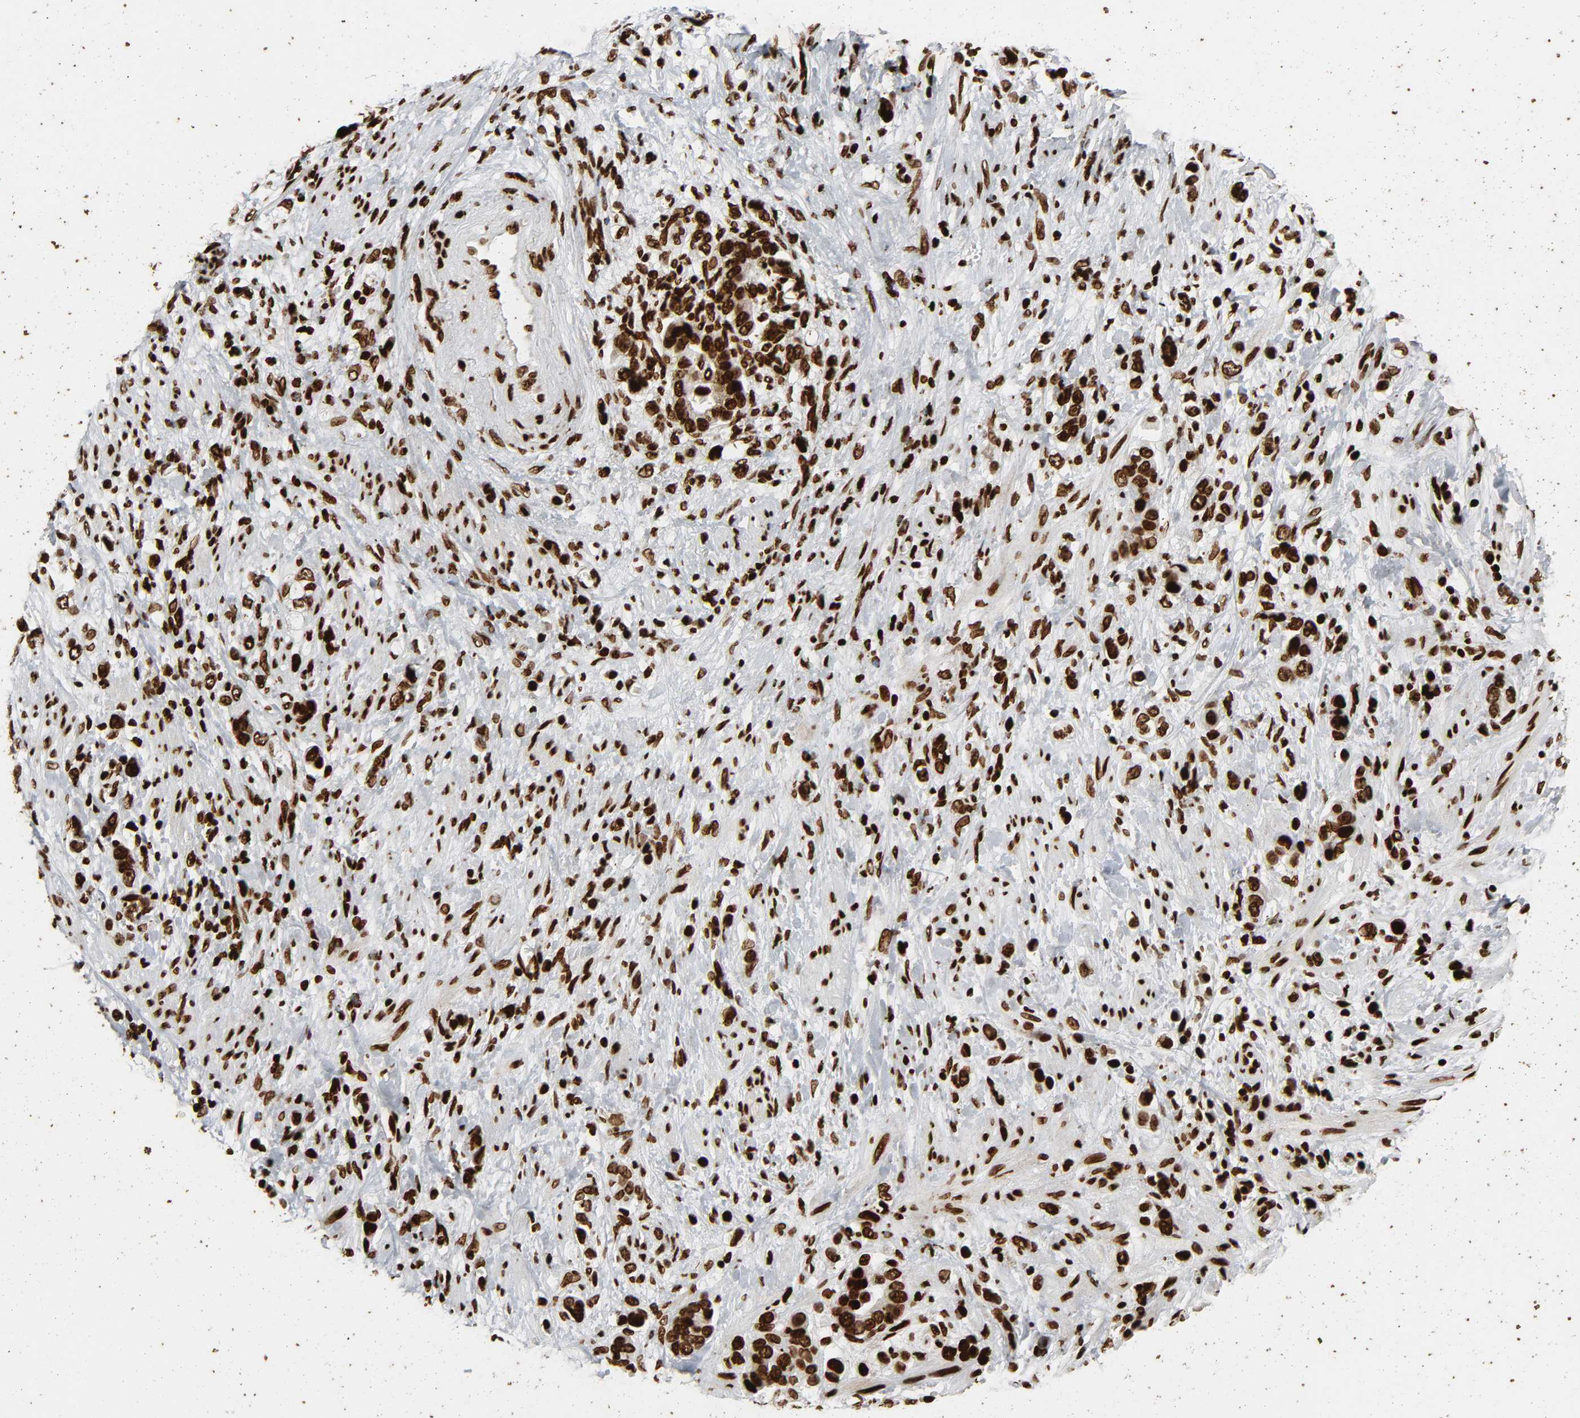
{"staining": {"intensity": "strong", "quantity": ">75%", "location": "nuclear"}, "tissue": "stomach cancer", "cell_type": "Tumor cells", "image_type": "cancer", "snomed": [{"axis": "morphology", "description": "Adenocarcinoma, NOS"}, {"axis": "topography", "description": "Stomach, lower"}], "caption": "High-power microscopy captured an immunohistochemistry (IHC) image of stomach adenocarcinoma, revealing strong nuclear positivity in approximately >75% of tumor cells.", "gene": "RXRA", "patient": {"sex": "female", "age": 93}}